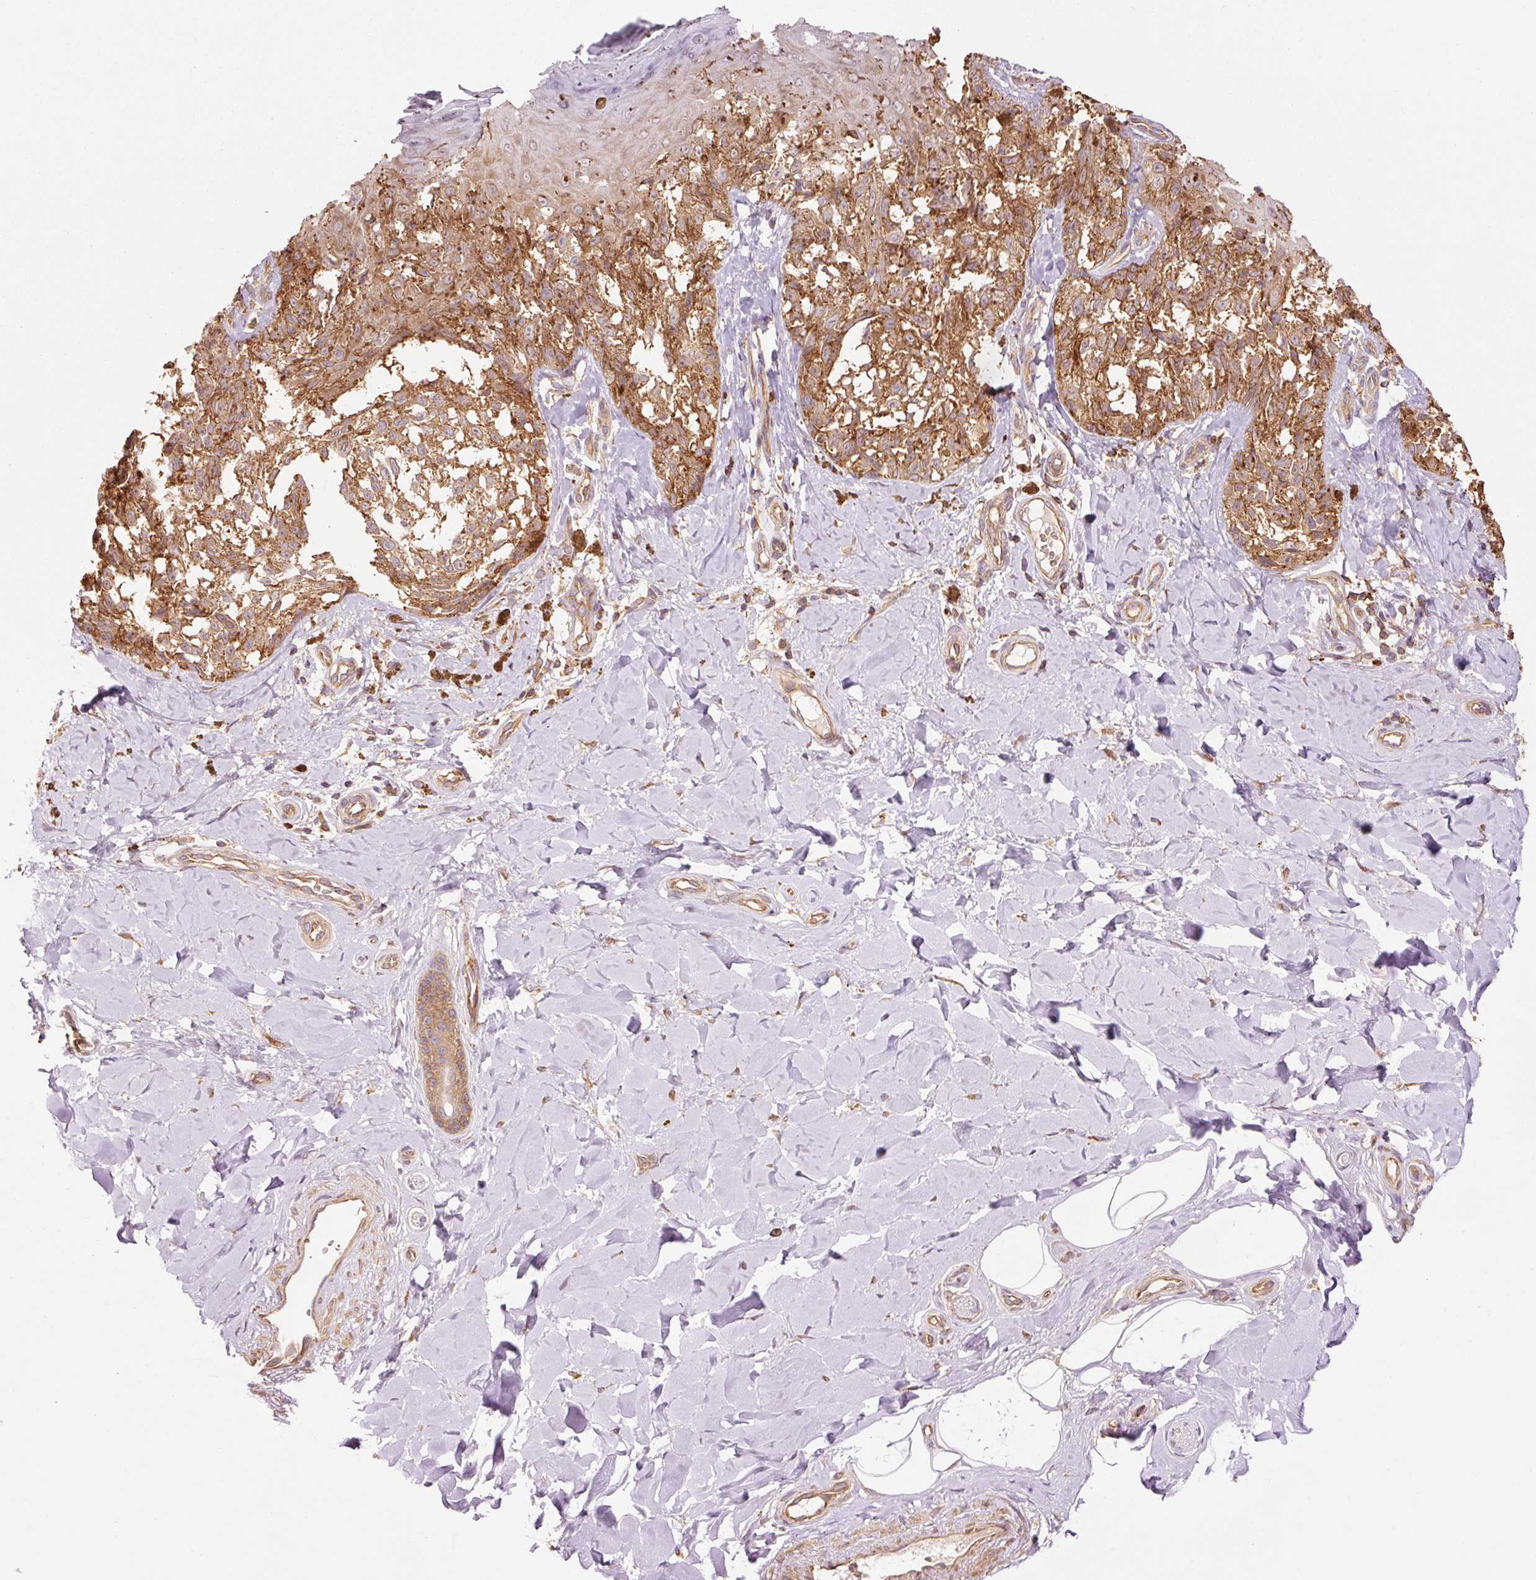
{"staining": {"intensity": "moderate", "quantity": ">75%", "location": "cytoplasmic/membranous"}, "tissue": "melanoma", "cell_type": "Tumor cells", "image_type": "cancer", "snomed": [{"axis": "morphology", "description": "Malignant melanoma, NOS"}, {"axis": "topography", "description": "Skin"}], "caption": "IHC micrograph of human malignant melanoma stained for a protein (brown), which exhibits medium levels of moderate cytoplasmic/membranous staining in about >75% of tumor cells.", "gene": "PDAP1", "patient": {"sex": "female", "age": 65}}